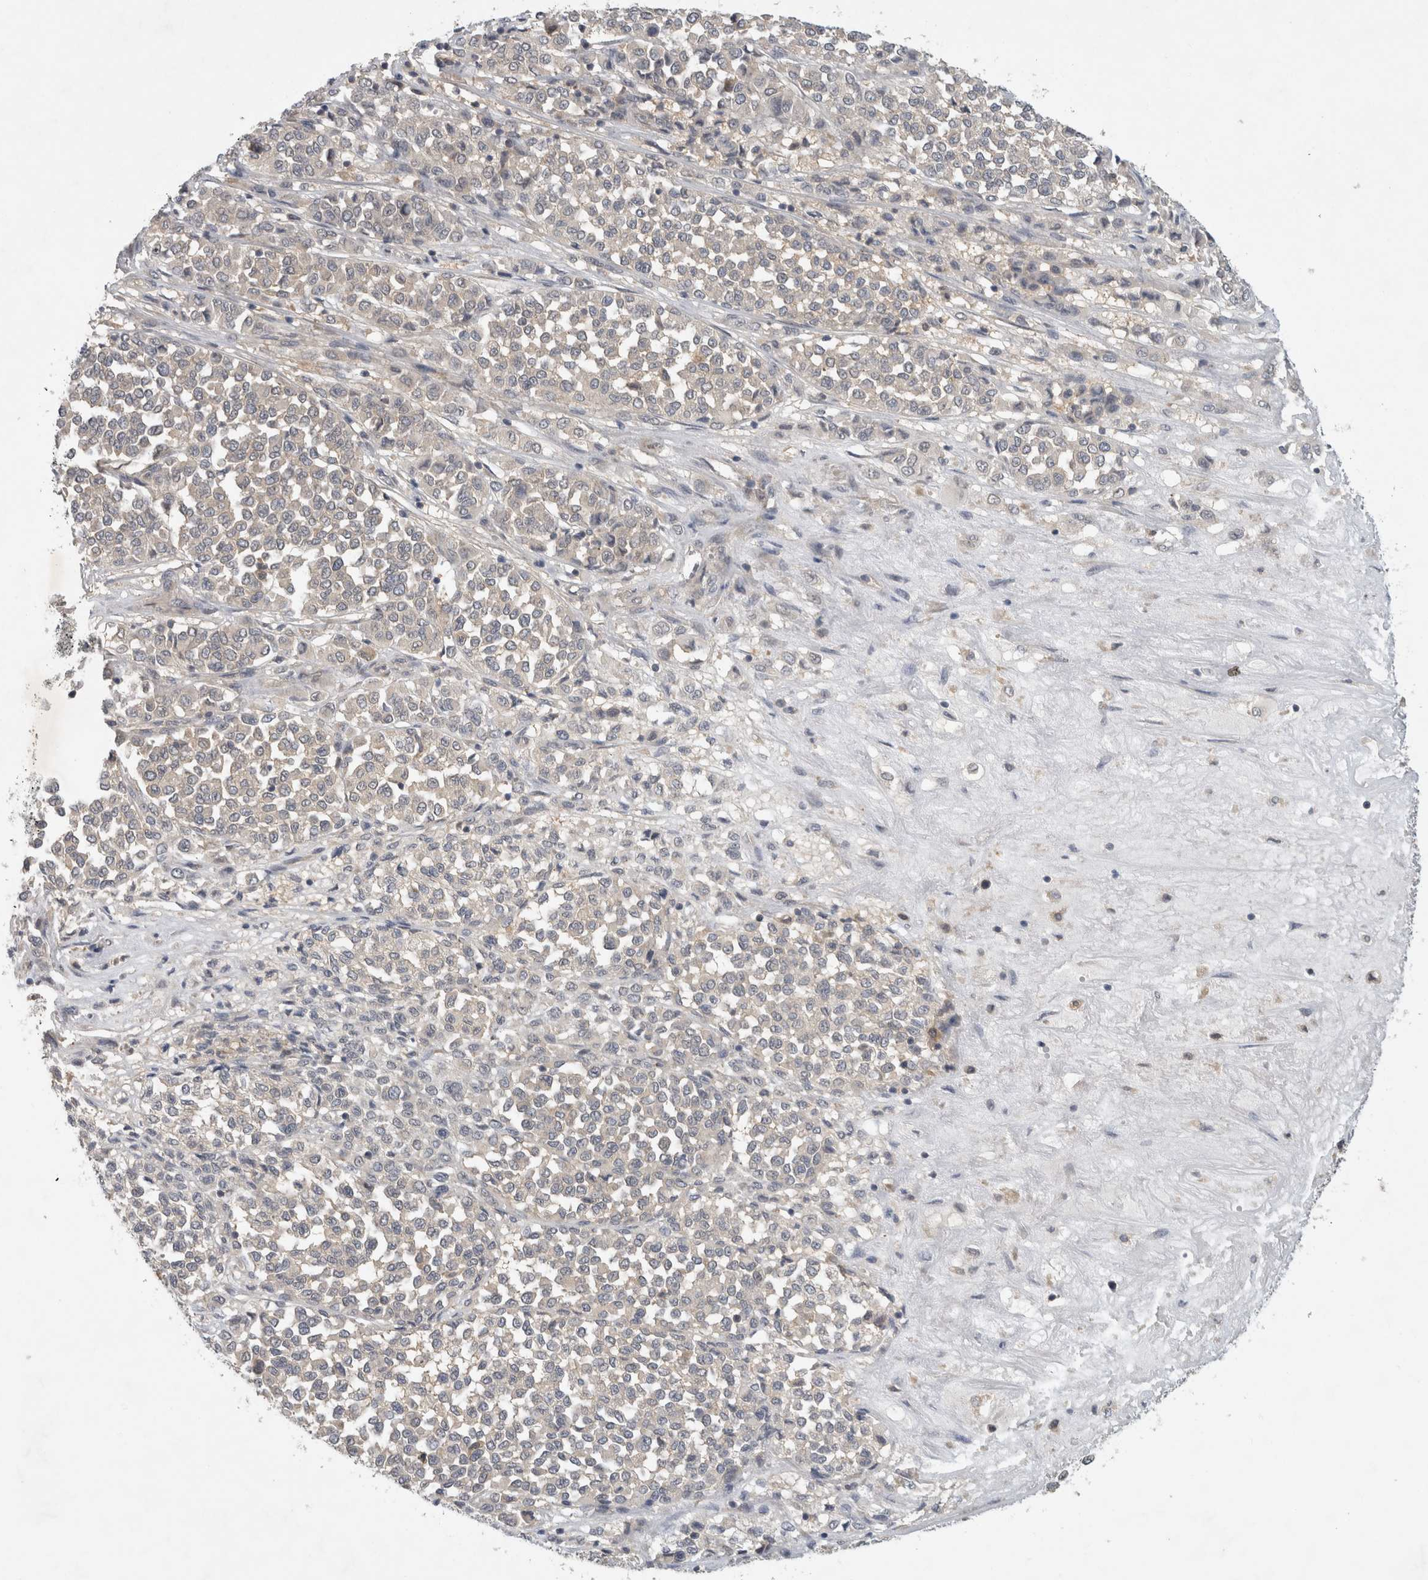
{"staining": {"intensity": "negative", "quantity": "none", "location": "none"}, "tissue": "melanoma", "cell_type": "Tumor cells", "image_type": "cancer", "snomed": [{"axis": "morphology", "description": "Malignant melanoma, Metastatic site"}, {"axis": "topography", "description": "Pancreas"}], "caption": "Protein analysis of malignant melanoma (metastatic site) reveals no significant staining in tumor cells.", "gene": "AASDHPPT", "patient": {"sex": "female", "age": 30}}